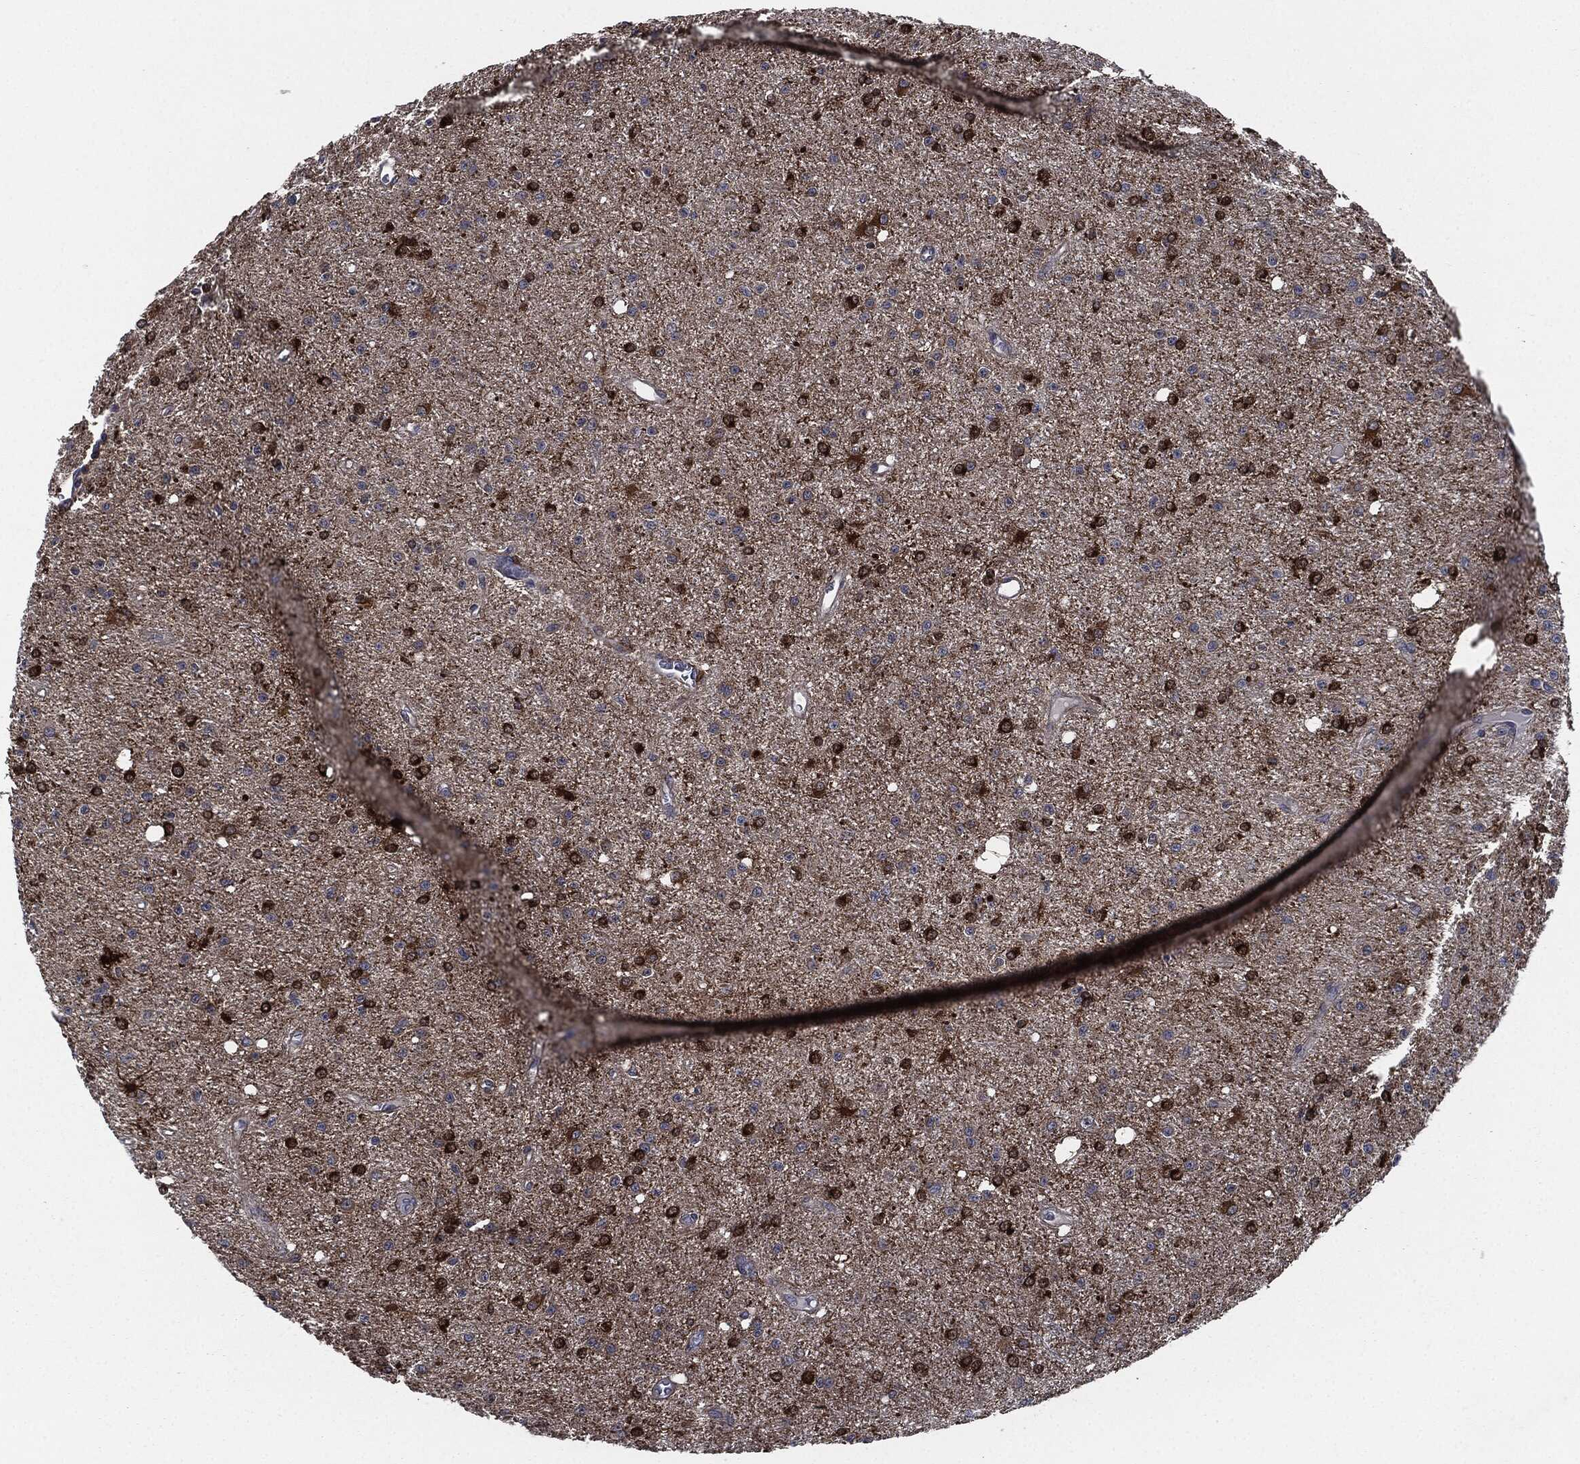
{"staining": {"intensity": "strong", "quantity": "<25%", "location": "cytoplasmic/membranous"}, "tissue": "glioma", "cell_type": "Tumor cells", "image_type": "cancer", "snomed": [{"axis": "morphology", "description": "Glioma, malignant, Low grade"}, {"axis": "topography", "description": "Brain"}], "caption": "A brown stain labels strong cytoplasmic/membranous expression of a protein in human malignant low-grade glioma tumor cells.", "gene": "TMEM11", "patient": {"sex": "male", "age": 27}}